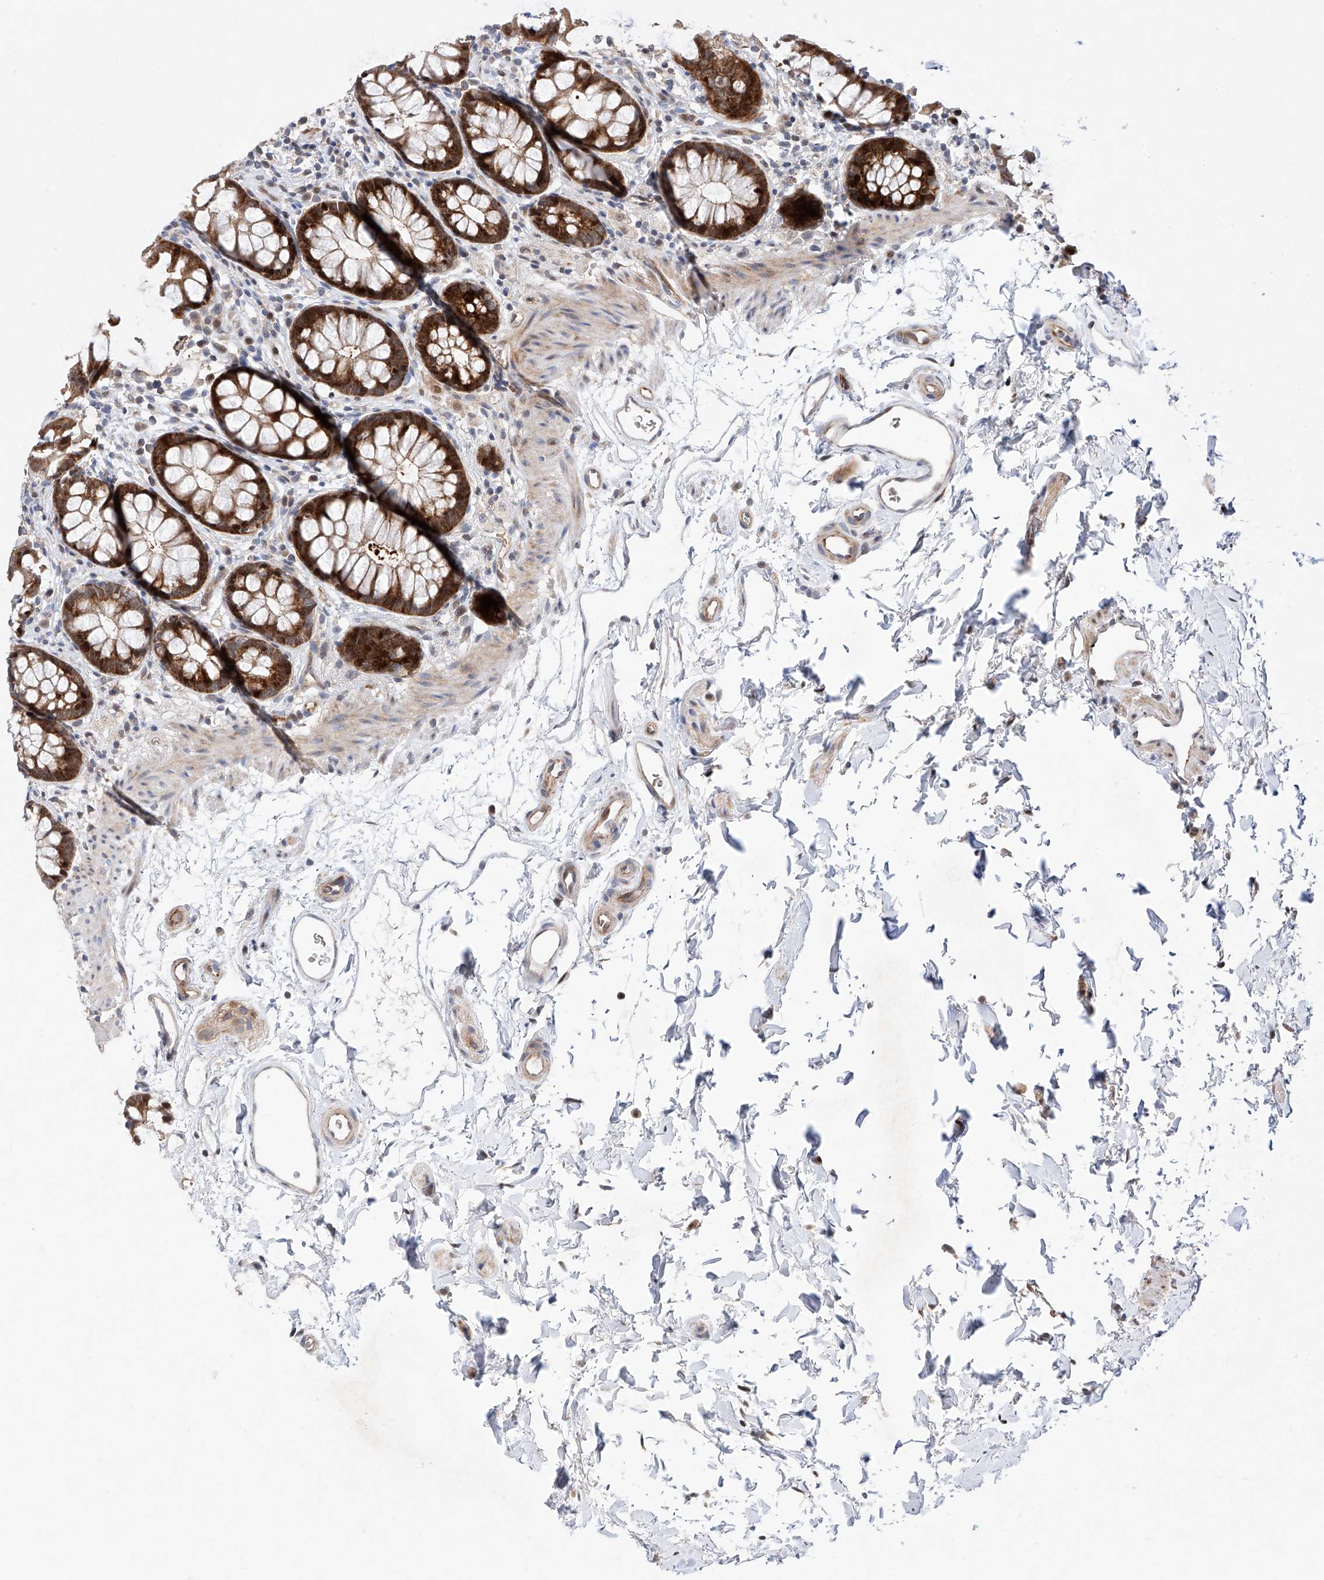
{"staining": {"intensity": "strong", "quantity": ">75%", "location": "cytoplasmic/membranous,nuclear"}, "tissue": "rectum", "cell_type": "Glandular cells", "image_type": "normal", "snomed": [{"axis": "morphology", "description": "Normal tissue, NOS"}, {"axis": "topography", "description": "Rectum"}], "caption": "IHC photomicrograph of unremarkable rectum: human rectum stained using immunohistochemistry exhibits high levels of strong protein expression localized specifically in the cytoplasmic/membranous,nuclear of glandular cells, appearing as a cytoplasmic/membranous,nuclear brown color.", "gene": "FUCA2", "patient": {"sex": "female", "age": 65}}